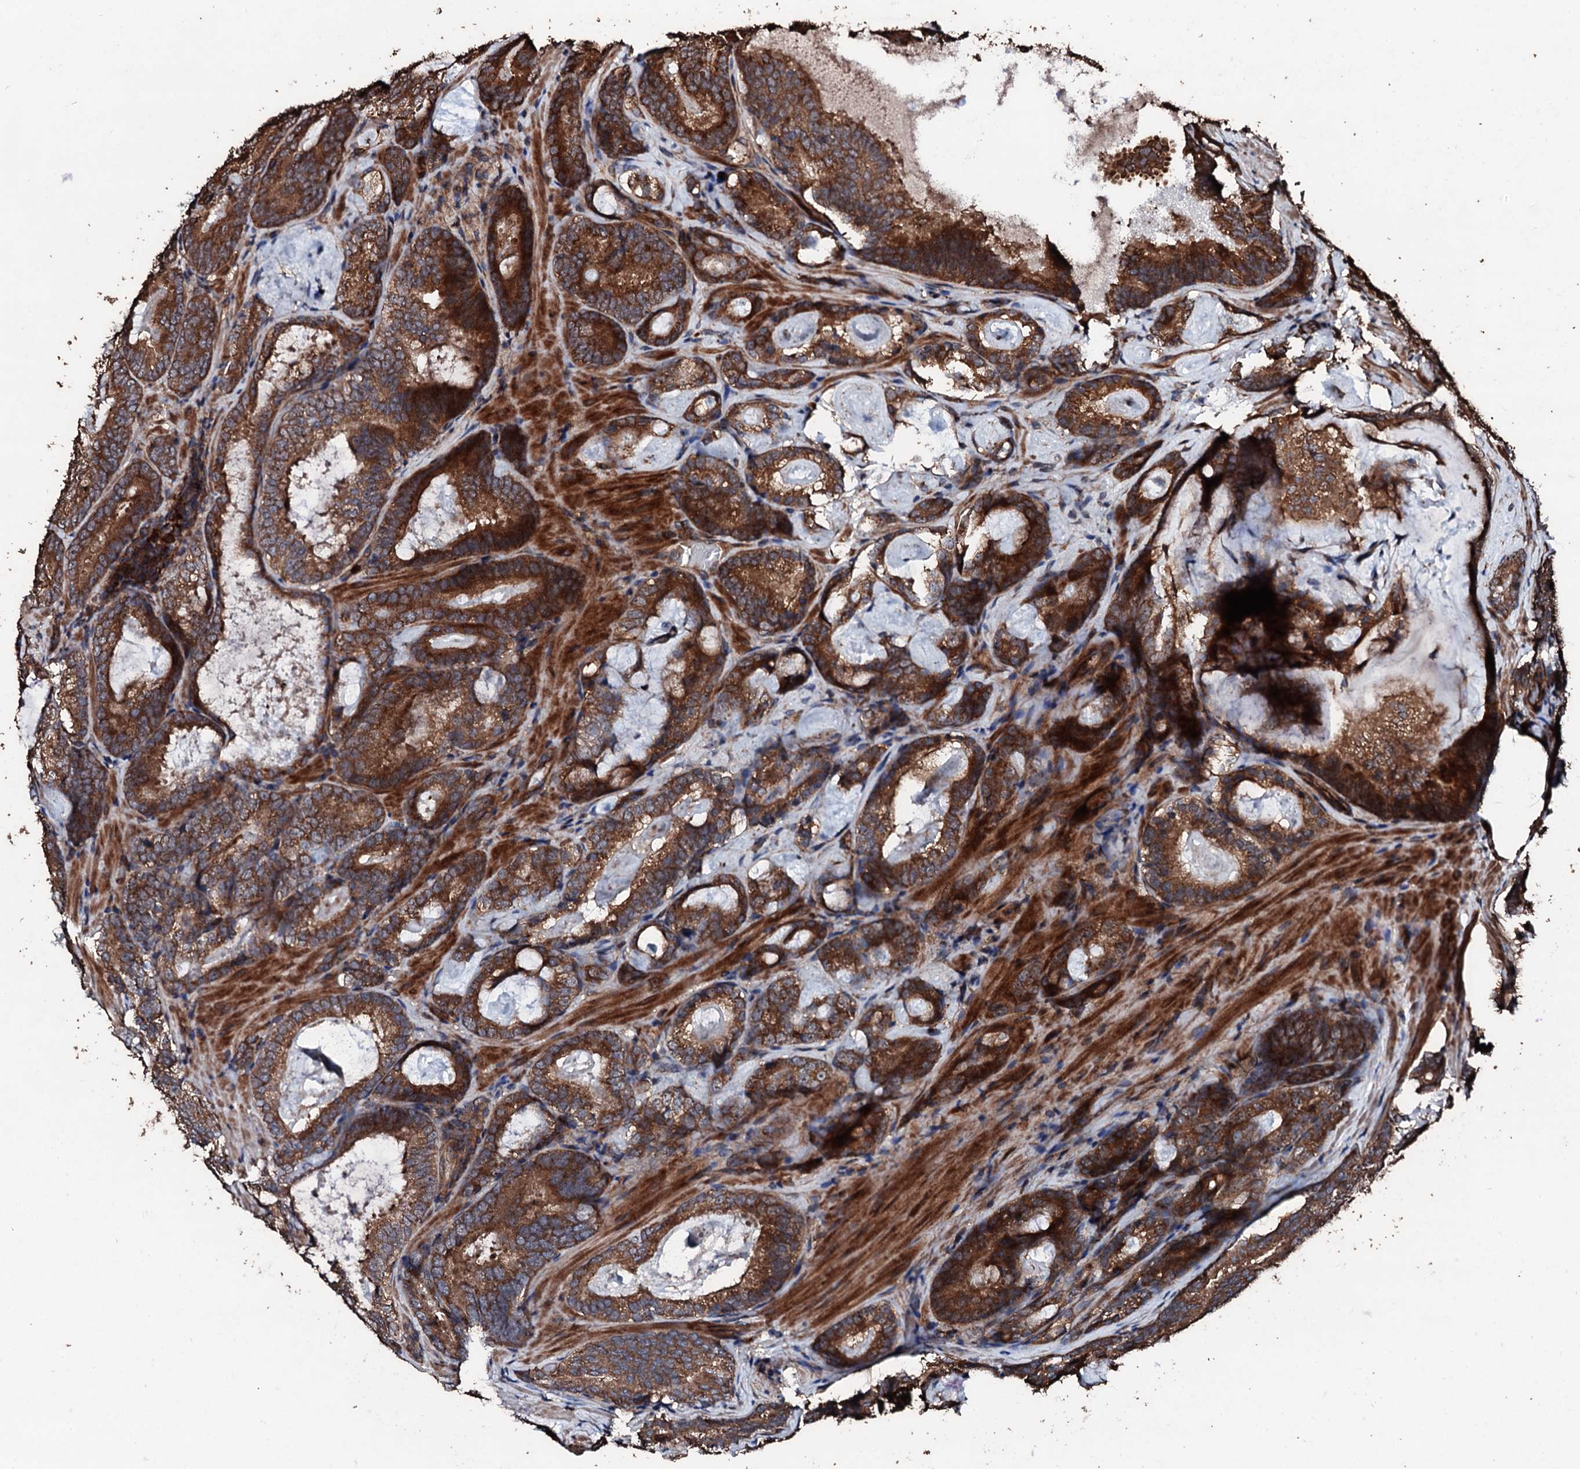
{"staining": {"intensity": "strong", "quantity": ">75%", "location": "cytoplasmic/membranous"}, "tissue": "prostate cancer", "cell_type": "Tumor cells", "image_type": "cancer", "snomed": [{"axis": "morphology", "description": "Adenocarcinoma, Low grade"}, {"axis": "topography", "description": "Prostate"}], "caption": "Immunohistochemistry (IHC) micrograph of human prostate cancer stained for a protein (brown), which displays high levels of strong cytoplasmic/membranous staining in about >75% of tumor cells.", "gene": "KIF18A", "patient": {"sex": "male", "age": 60}}